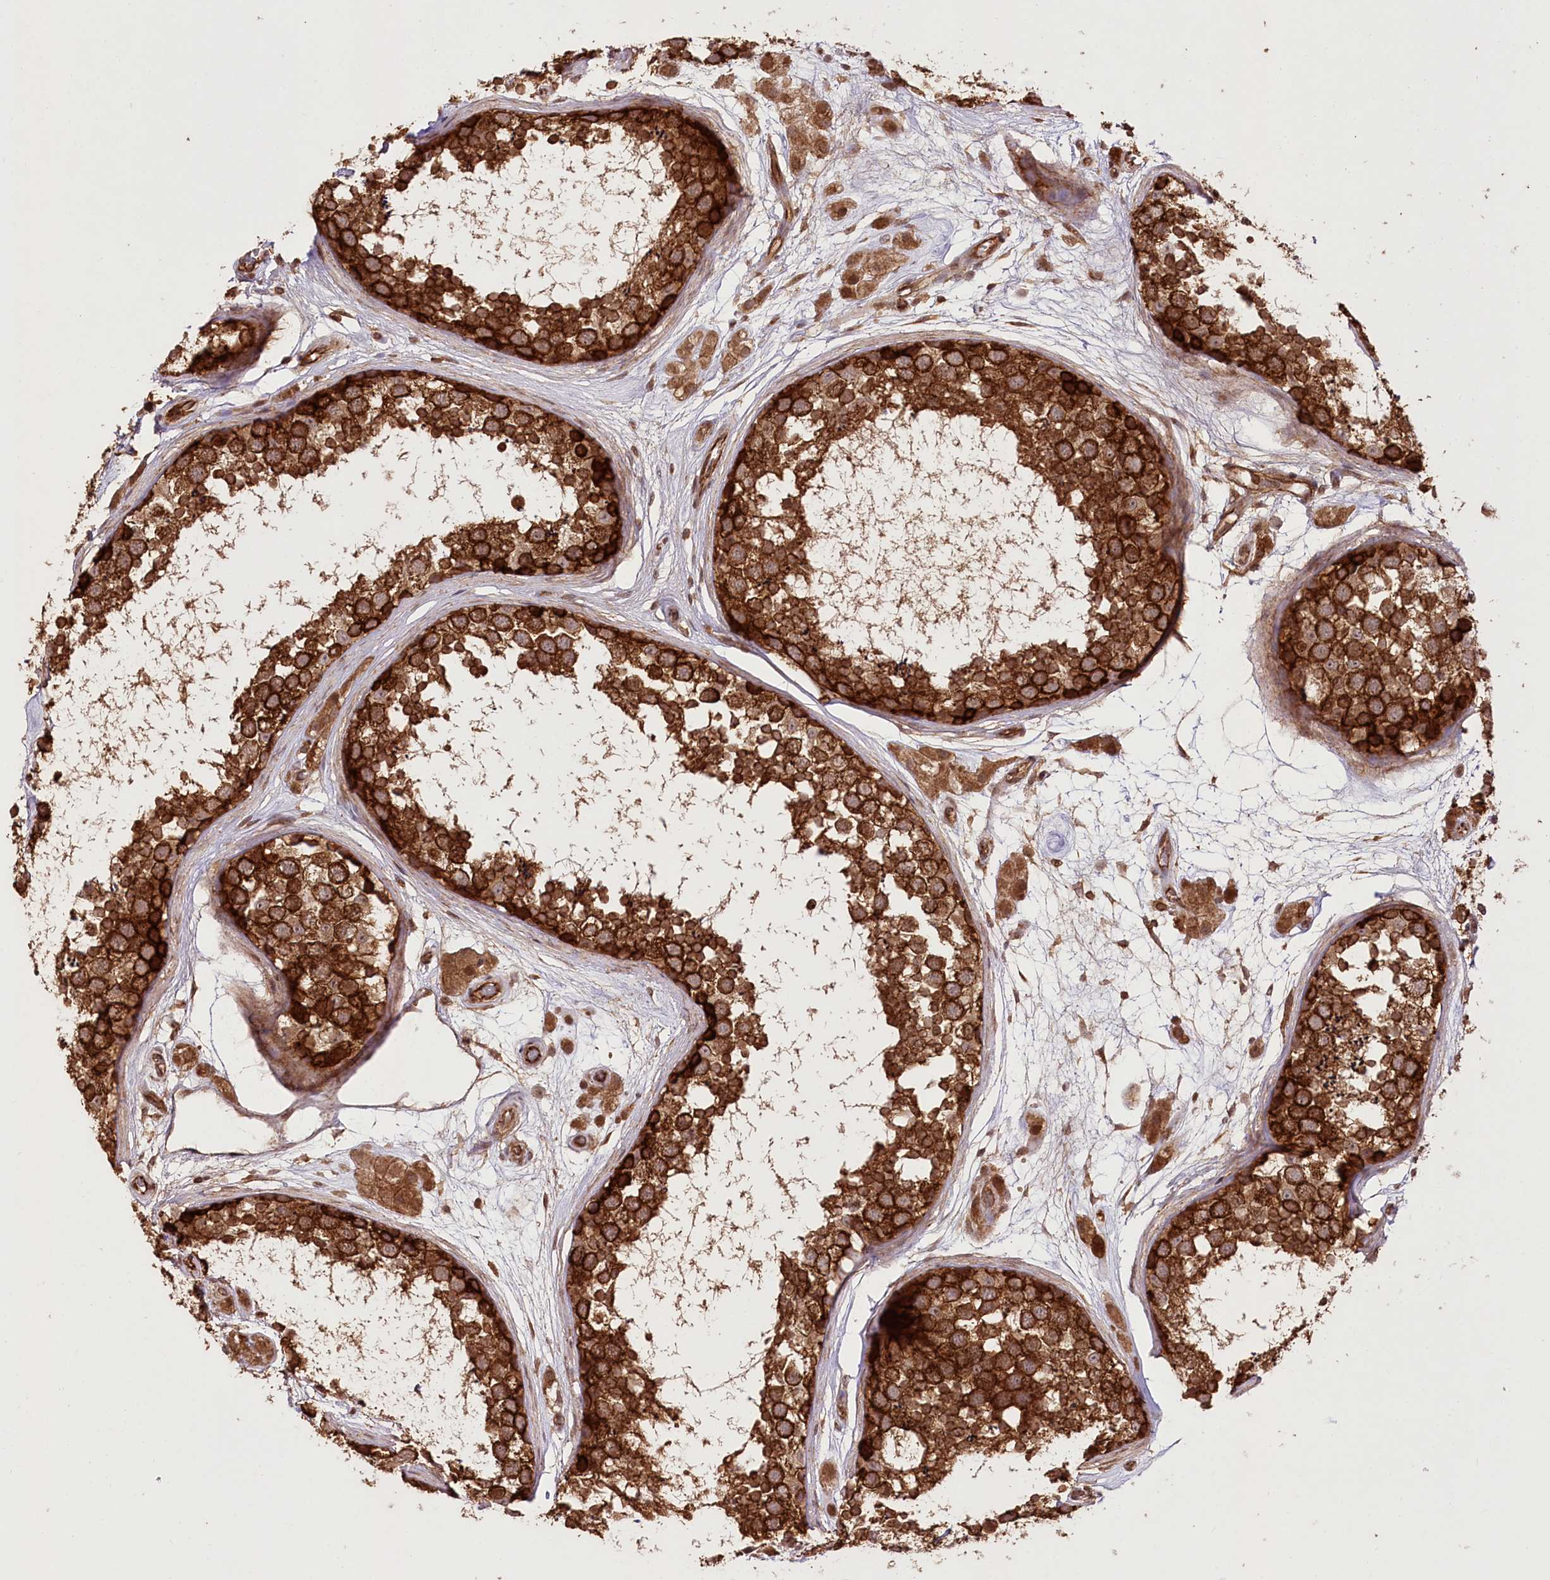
{"staining": {"intensity": "strong", "quantity": ">75%", "location": "cytoplasmic/membranous"}, "tissue": "testis", "cell_type": "Cells in seminiferous ducts", "image_type": "normal", "snomed": [{"axis": "morphology", "description": "Normal tissue, NOS"}, {"axis": "topography", "description": "Testis"}], "caption": "Normal testis shows strong cytoplasmic/membranous staining in about >75% of cells in seminiferous ducts.", "gene": "DHX29", "patient": {"sex": "male", "age": 56}}